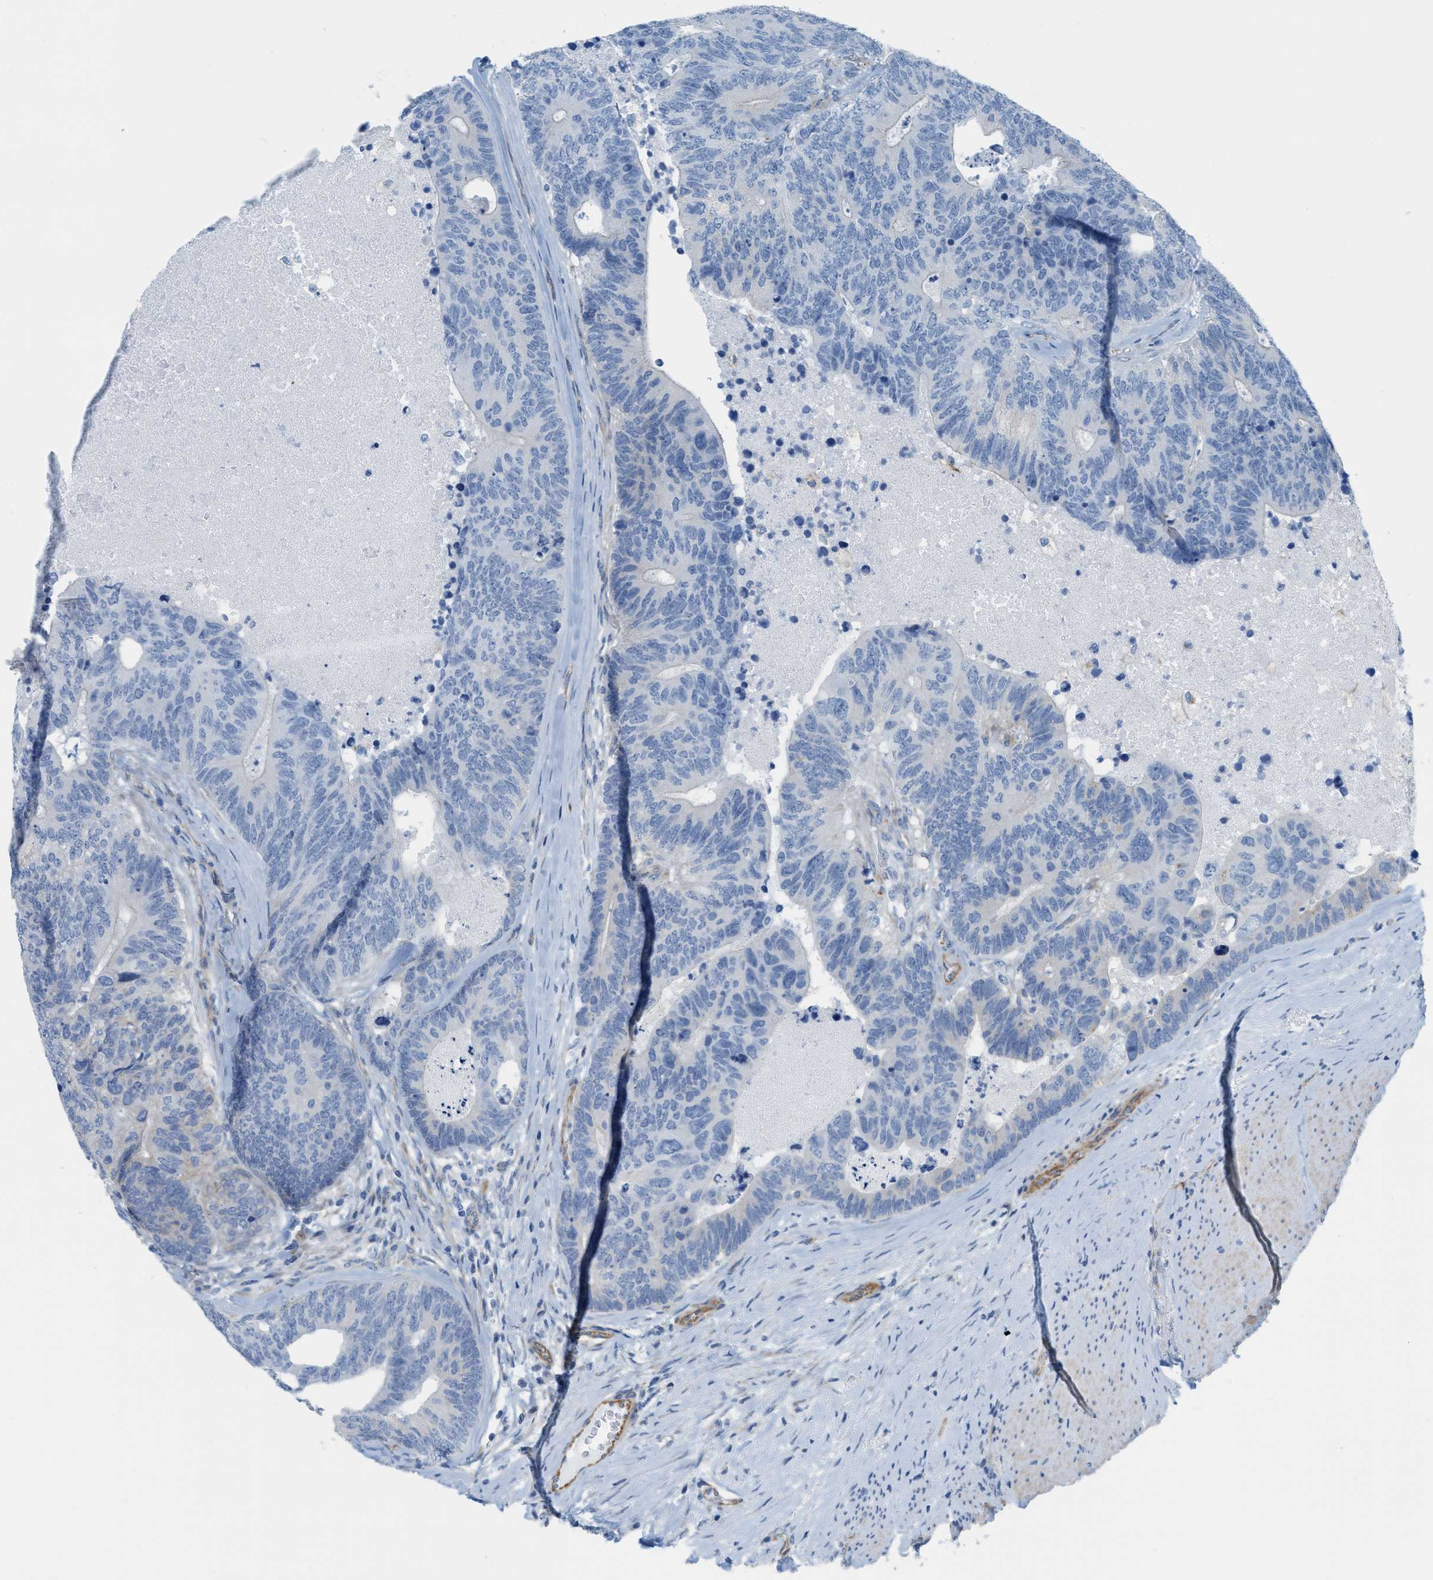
{"staining": {"intensity": "weak", "quantity": "<25%", "location": "cytoplasmic/membranous"}, "tissue": "colorectal cancer", "cell_type": "Tumor cells", "image_type": "cancer", "snomed": [{"axis": "morphology", "description": "Adenocarcinoma, NOS"}, {"axis": "topography", "description": "Colon"}], "caption": "The photomicrograph exhibits no staining of tumor cells in colorectal cancer. Brightfield microscopy of immunohistochemistry stained with DAB (brown) and hematoxylin (blue), captured at high magnification.", "gene": "SLC12A1", "patient": {"sex": "female", "age": 67}}